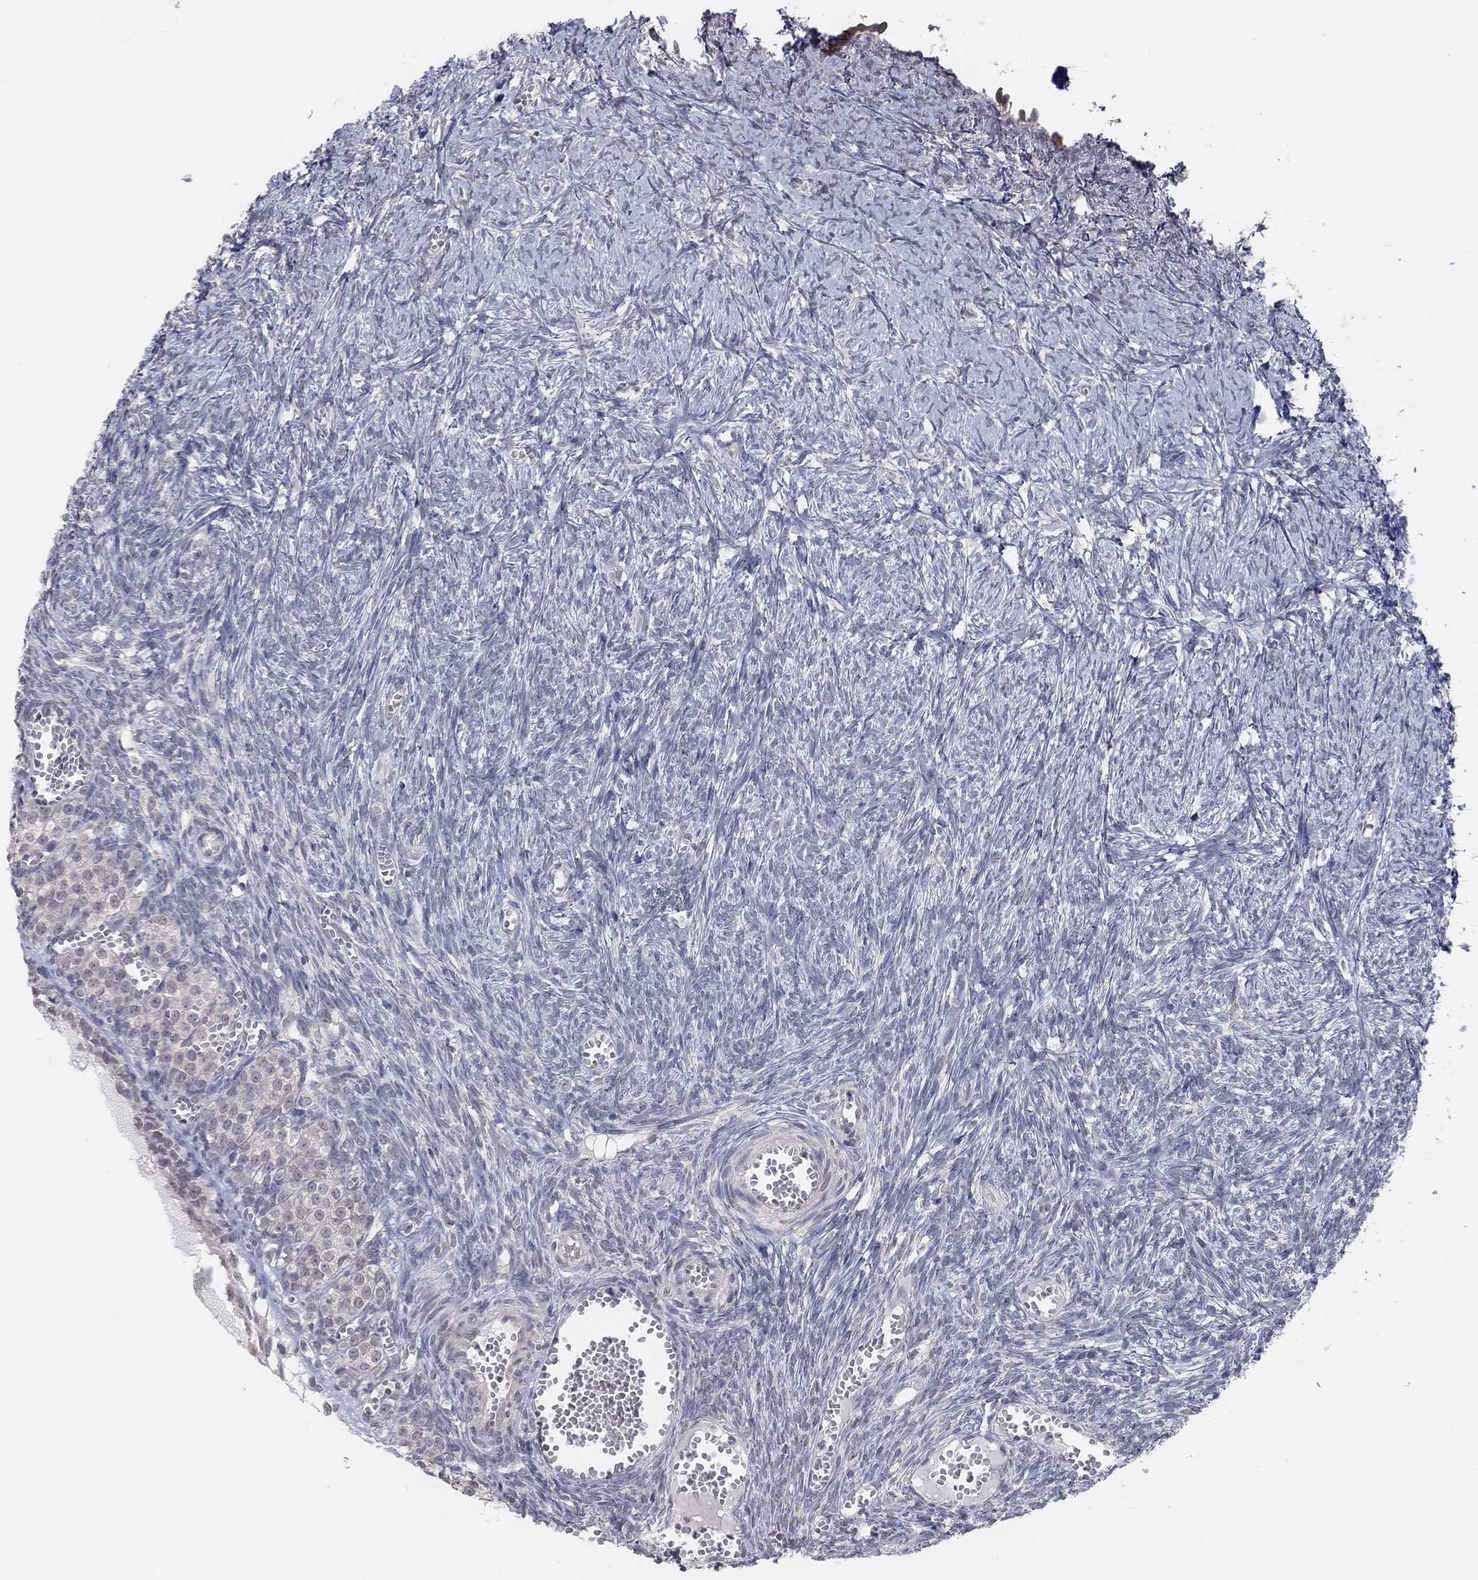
{"staining": {"intensity": "negative", "quantity": "none", "location": "none"}, "tissue": "ovary", "cell_type": "Follicle cells", "image_type": "normal", "snomed": [{"axis": "morphology", "description": "Normal tissue, NOS"}, {"axis": "topography", "description": "Ovary"}], "caption": "DAB immunohistochemical staining of unremarkable ovary demonstrates no significant expression in follicle cells.", "gene": "SLC22A2", "patient": {"sex": "female", "age": 43}}